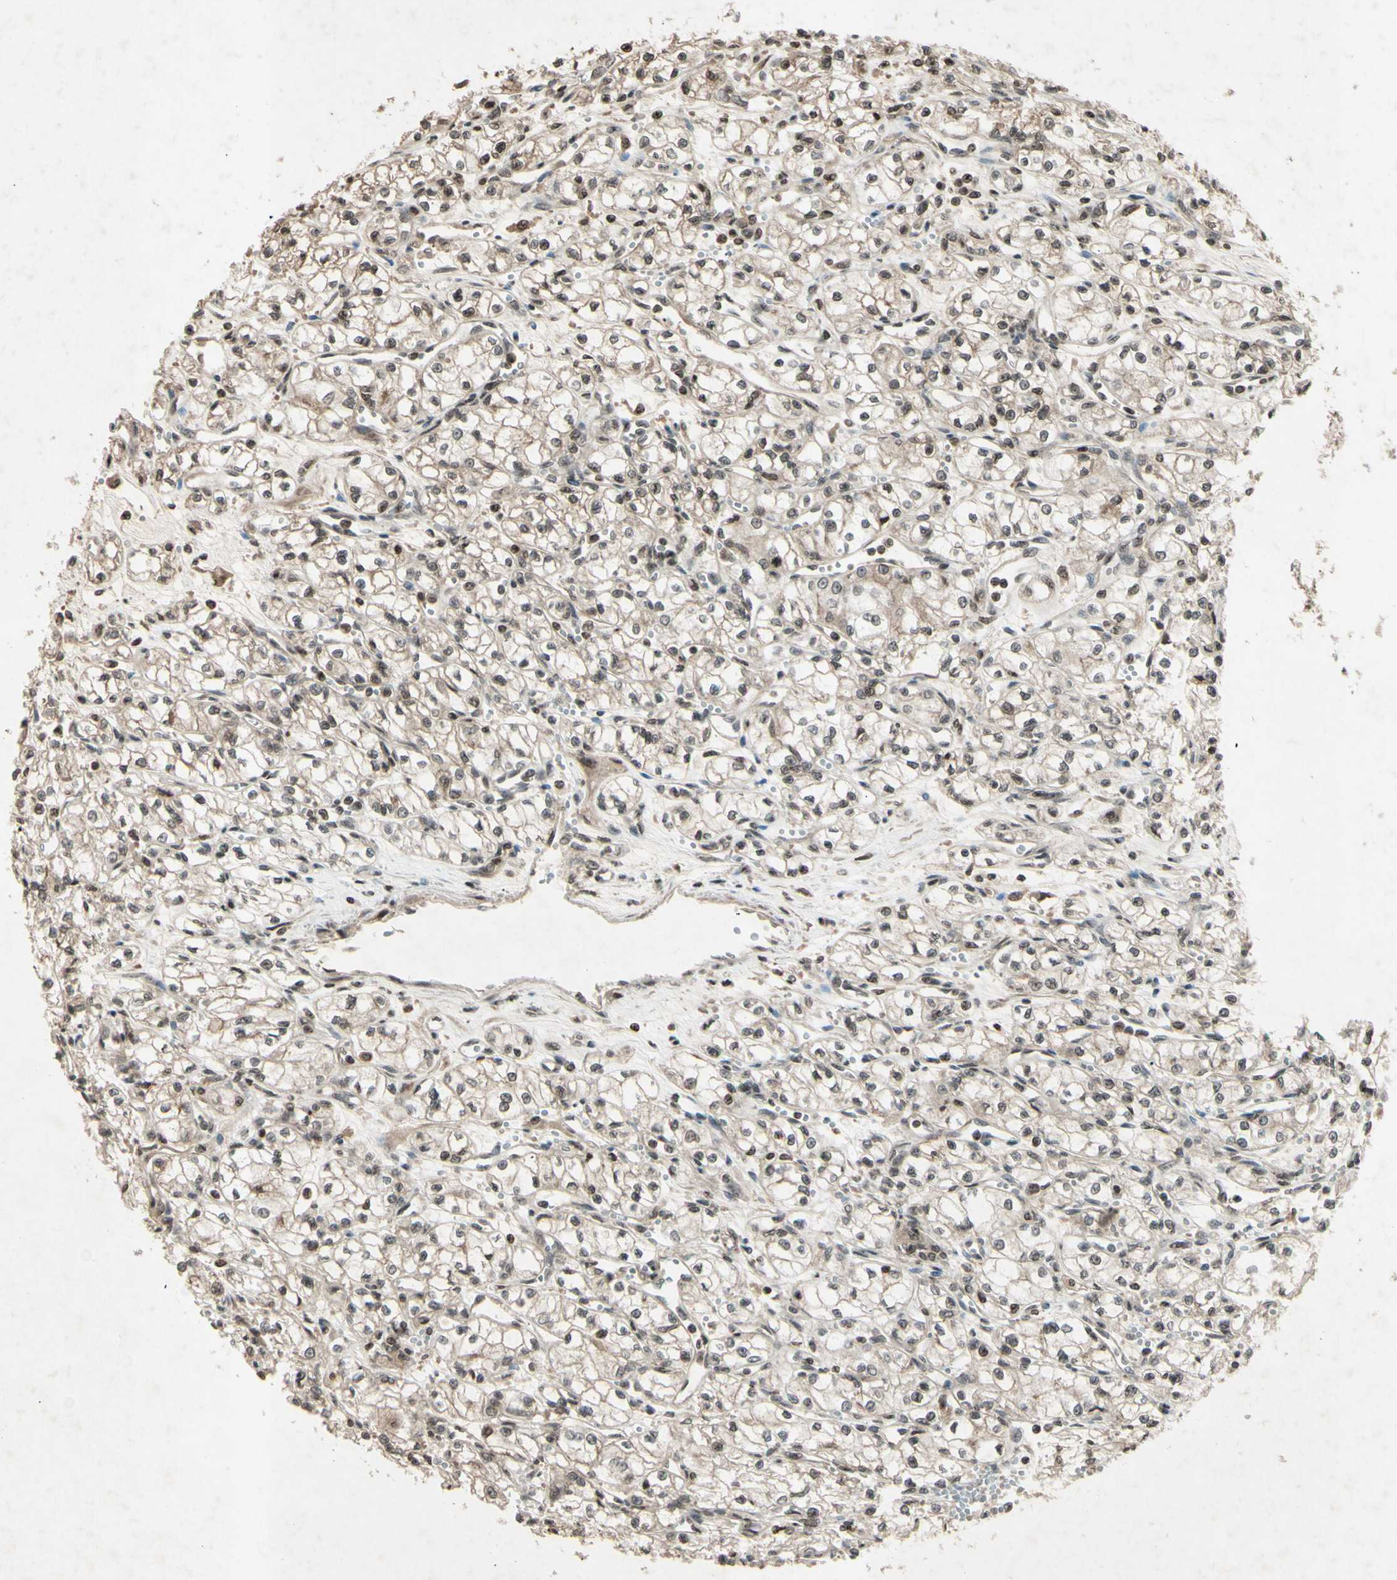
{"staining": {"intensity": "weak", "quantity": ">75%", "location": "nuclear"}, "tissue": "renal cancer", "cell_type": "Tumor cells", "image_type": "cancer", "snomed": [{"axis": "morphology", "description": "Normal tissue, NOS"}, {"axis": "morphology", "description": "Adenocarcinoma, NOS"}, {"axis": "topography", "description": "Kidney"}], "caption": "The immunohistochemical stain highlights weak nuclear positivity in tumor cells of renal cancer tissue.", "gene": "SNW1", "patient": {"sex": "male", "age": 59}}